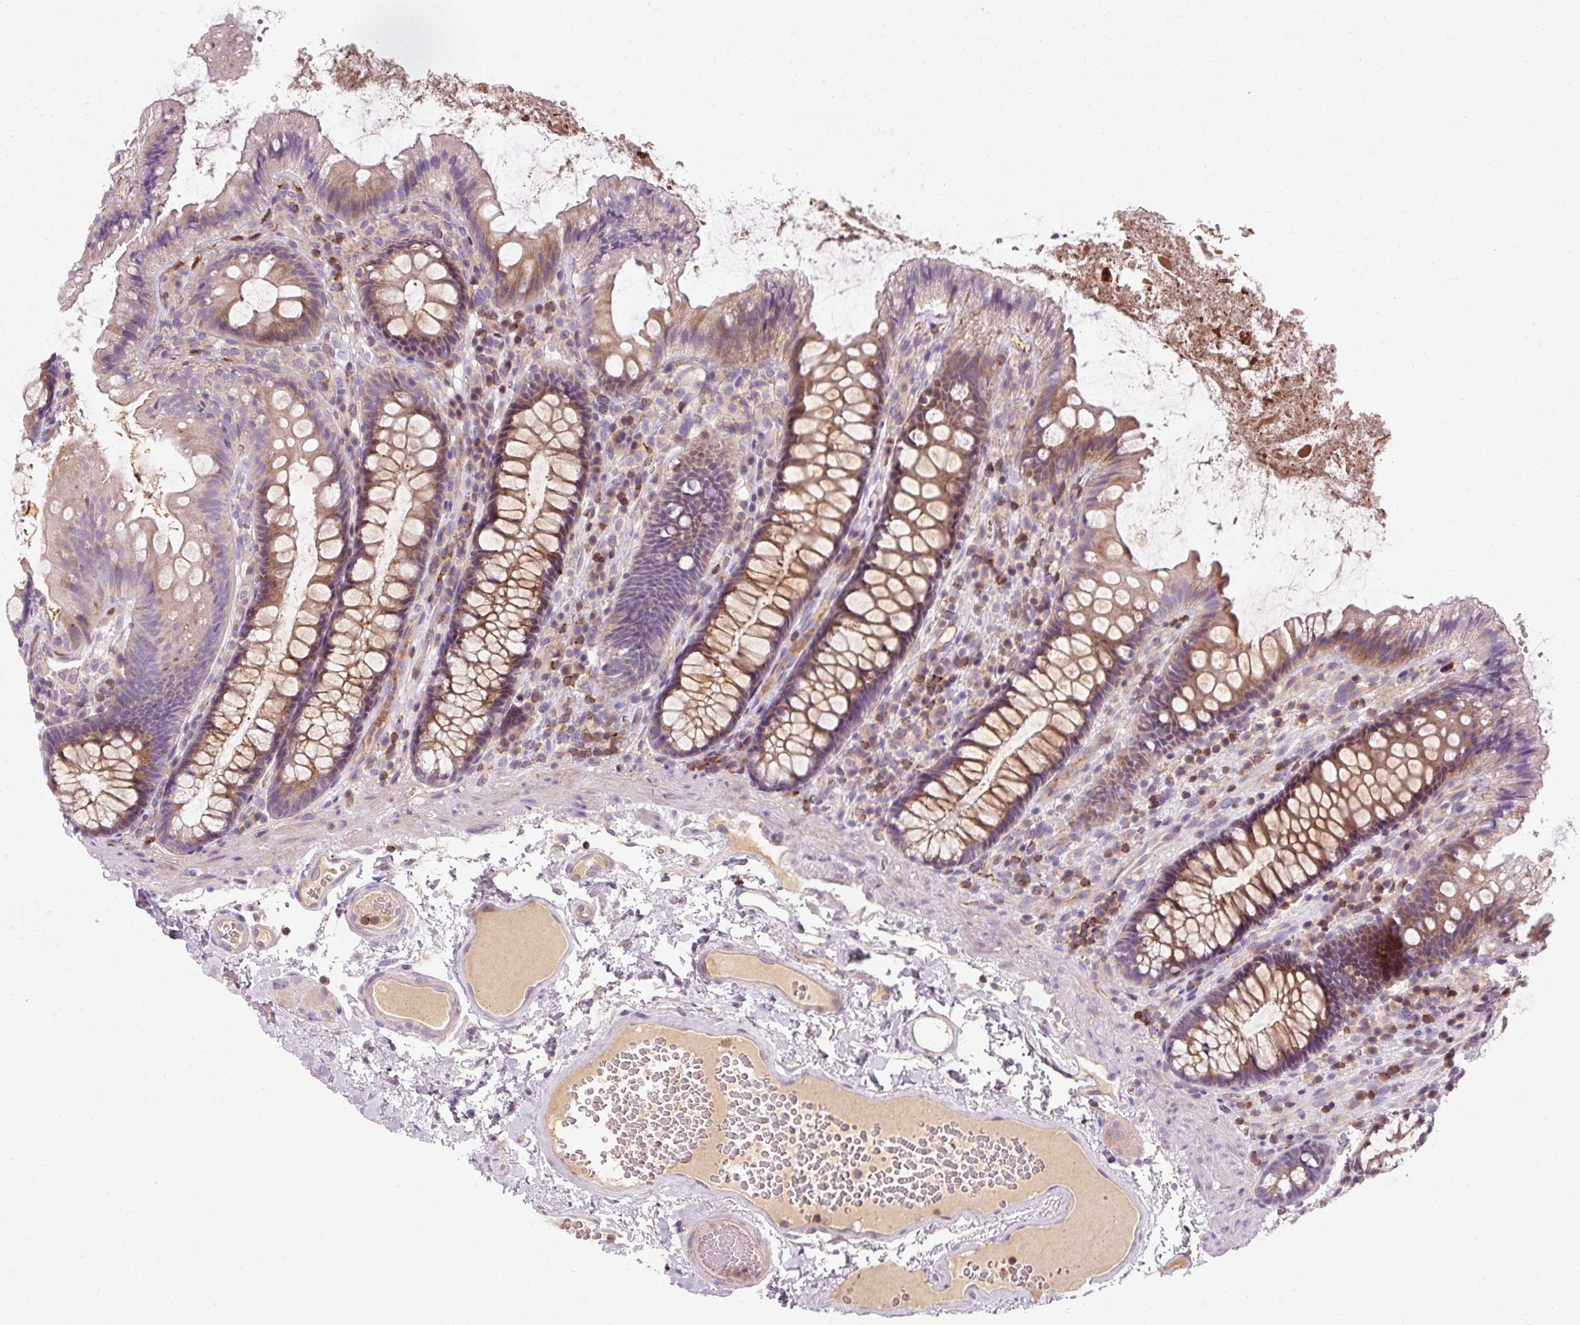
{"staining": {"intensity": "weak", "quantity": "25%-75%", "location": "cytoplasmic/membranous"}, "tissue": "colon", "cell_type": "Endothelial cells", "image_type": "normal", "snomed": [{"axis": "morphology", "description": "Normal tissue, NOS"}, {"axis": "topography", "description": "Colon"}], "caption": "Immunohistochemistry (DAB (3,3'-diaminobenzidine)) staining of unremarkable colon demonstrates weak cytoplasmic/membranous protein positivity in approximately 25%-75% of endothelial cells. (DAB (3,3'-diaminobenzidine) IHC with brightfield microscopy, high magnification).", "gene": "TIGD2", "patient": {"sex": "male", "age": 84}}